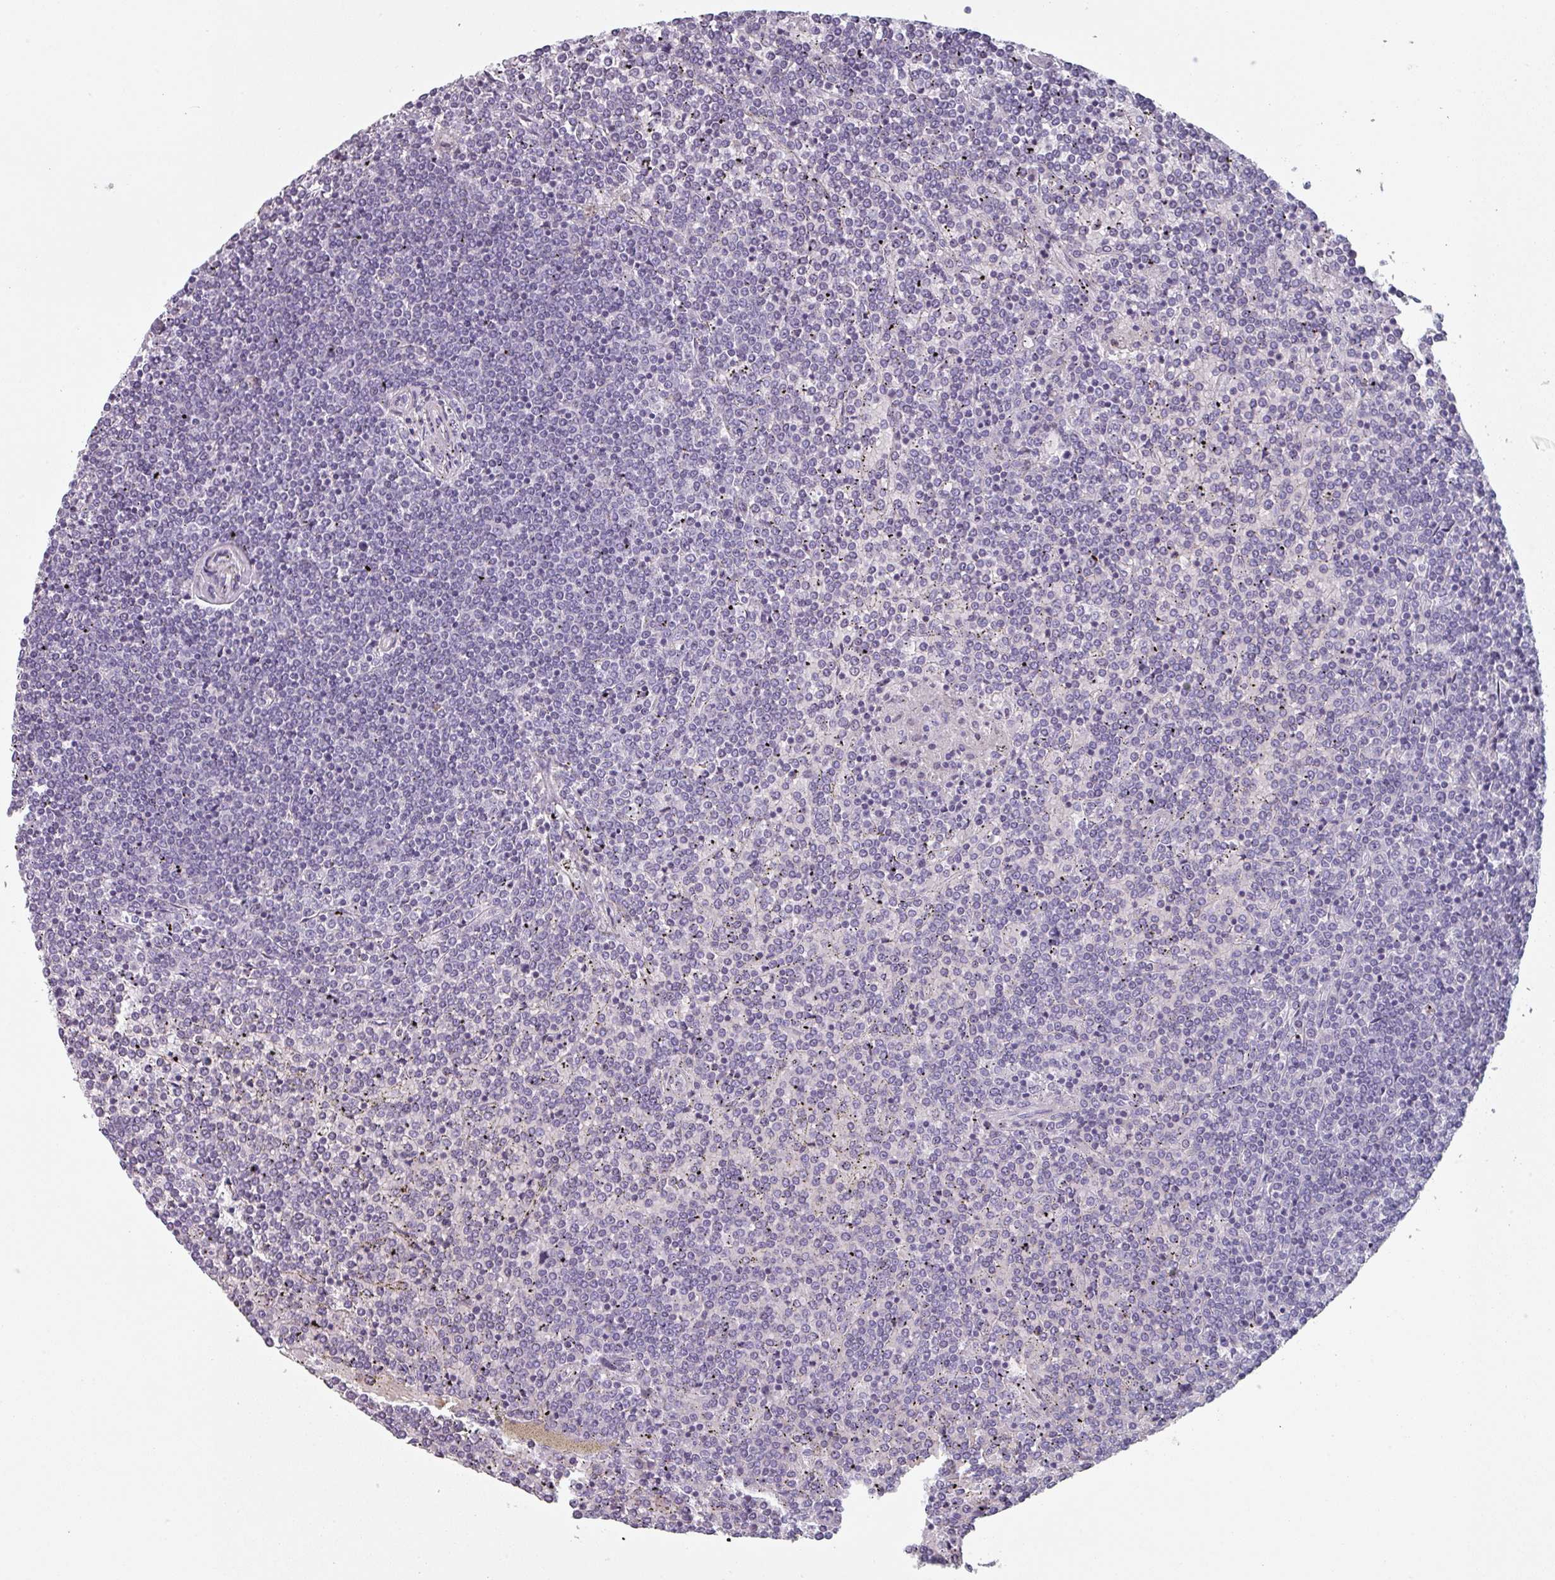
{"staining": {"intensity": "negative", "quantity": "none", "location": "none"}, "tissue": "lymphoma", "cell_type": "Tumor cells", "image_type": "cancer", "snomed": [{"axis": "morphology", "description": "Malignant lymphoma, non-Hodgkin's type, Low grade"}, {"axis": "topography", "description": "Spleen"}], "caption": "Immunohistochemistry (IHC) of malignant lymphoma, non-Hodgkin's type (low-grade) reveals no staining in tumor cells.", "gene": "SLC35G2", "patient": {"sex": "female", "age": 19}}